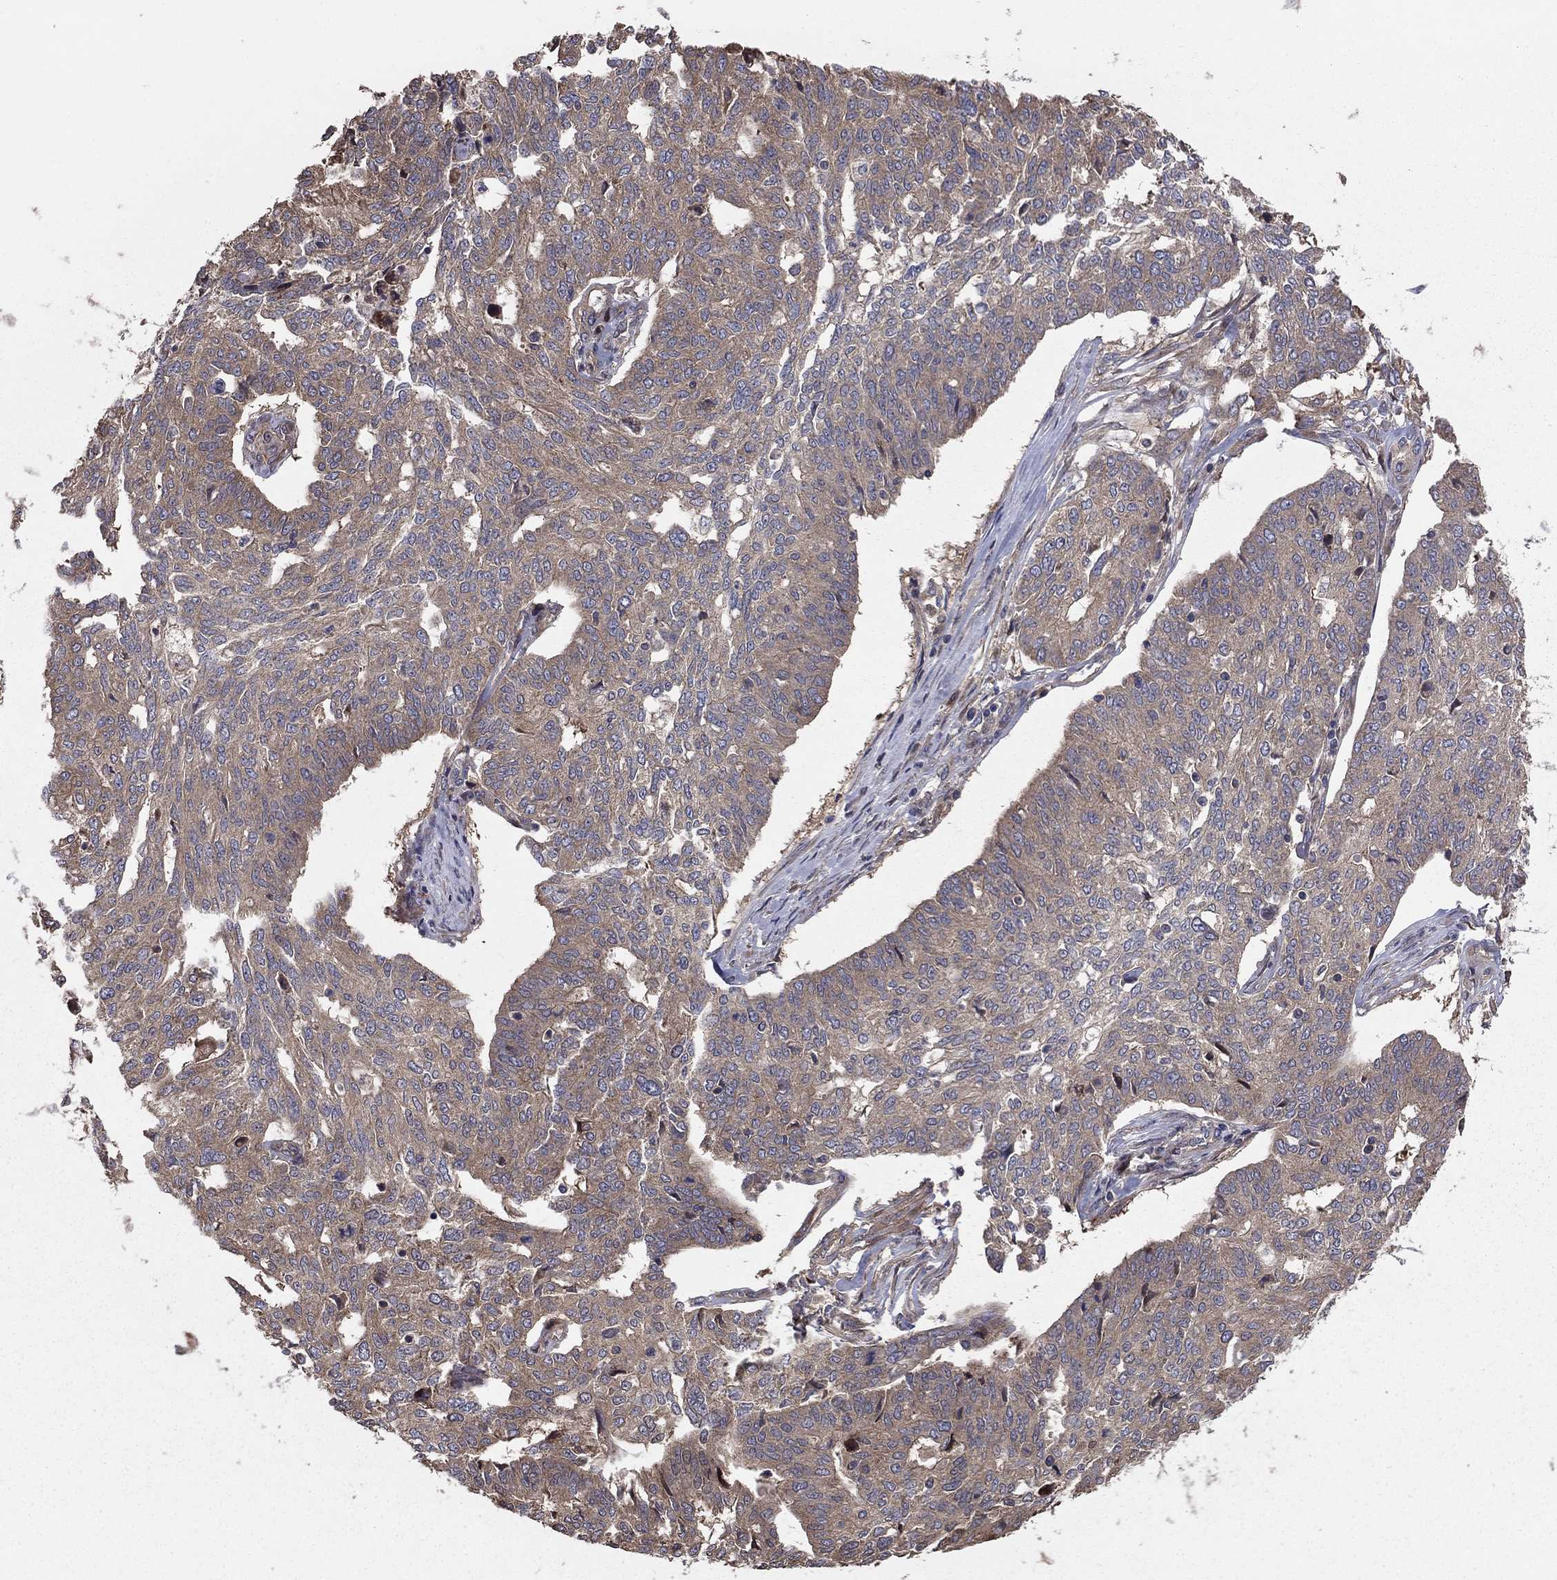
{"staining": {"intensity": "weak", "quantity": "25%-75%", "location": "cytoplasmic/membranous"}, "tissue": "ovarian cancer", "cell_type": "Tumor cells", "image_type": "cancer", "snomed": [{"axis": "morphology", "description": "Cystadenocarcinoma, serous, NOS"}, {"axis": "topography", "description": "Ovary"}], "caption": "Immunohistochemical staining of human ovarian serous cystadenocarcinoma shows low levels of weak cytoplasmic/membranous expression in approximately 25%-75% of tumor cells.", "gene": "BABAM2", "patient": {"sex": "female", "age": 67}}